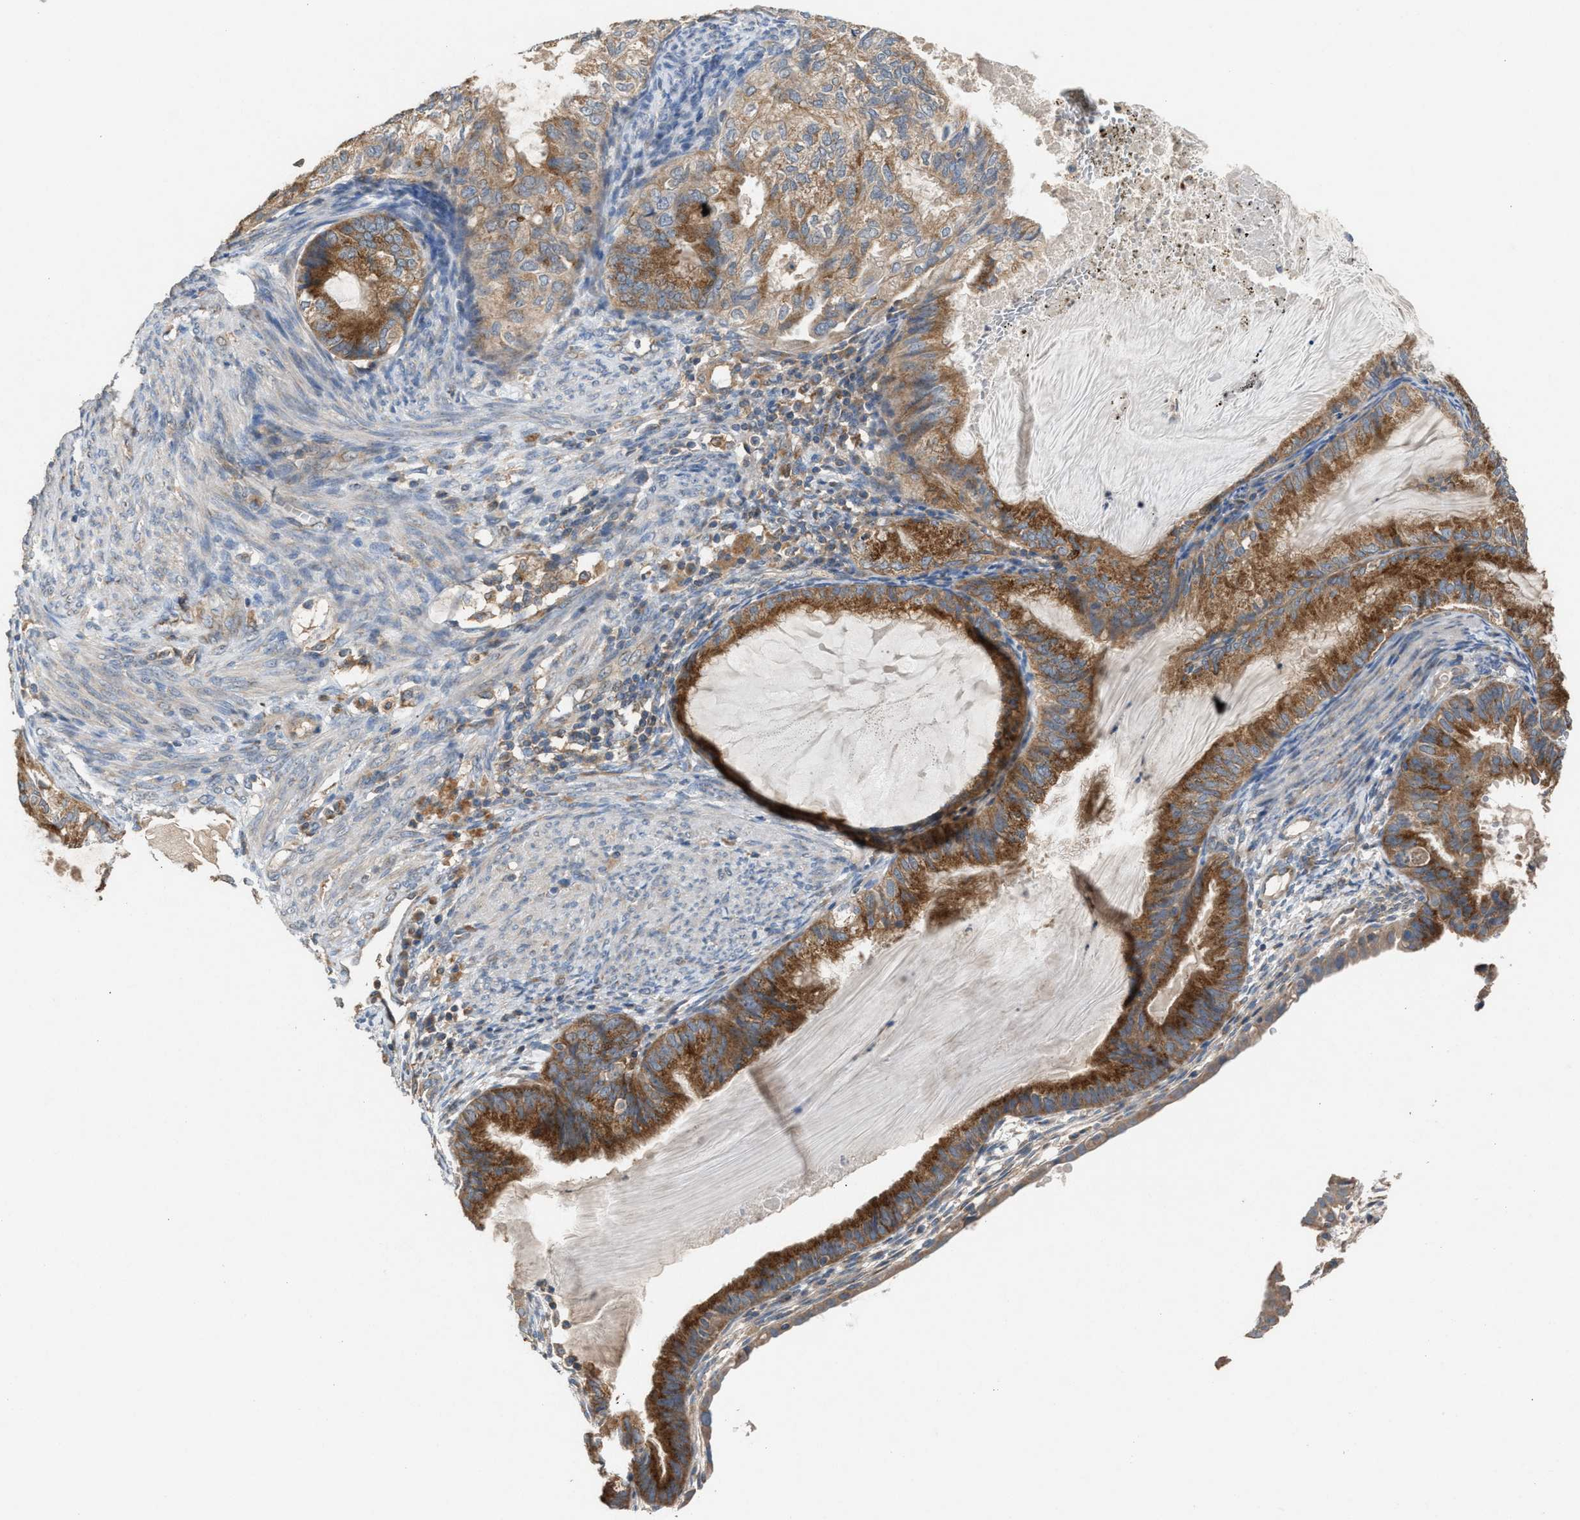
{"staining": {"intensity": "strong", "quantity": ">75%", "location": "cytoplasmic/membranous"}, "tissue": "cervical cancer", "cell_type": "Tumor cells", "image_type": "cancer", "snomed": [{"axis": "morphology", "description": "Normal tissue, NOS"}, {"axis": "morphology", "description": "Adenocarcinoma, NOS"}, {"axis": "topography", "description": "Cervix"}, {"axis": "topography", "description": "Endometrium"}], "caption": "Cervical adenocarcinoma was stained to show a protein in brown. There is high levels of strong cytoplasmic/membranous positivity in about >75% of tumor cells.", "gene": "TPK1", "patient": {"sex": "female", "age": 86}}